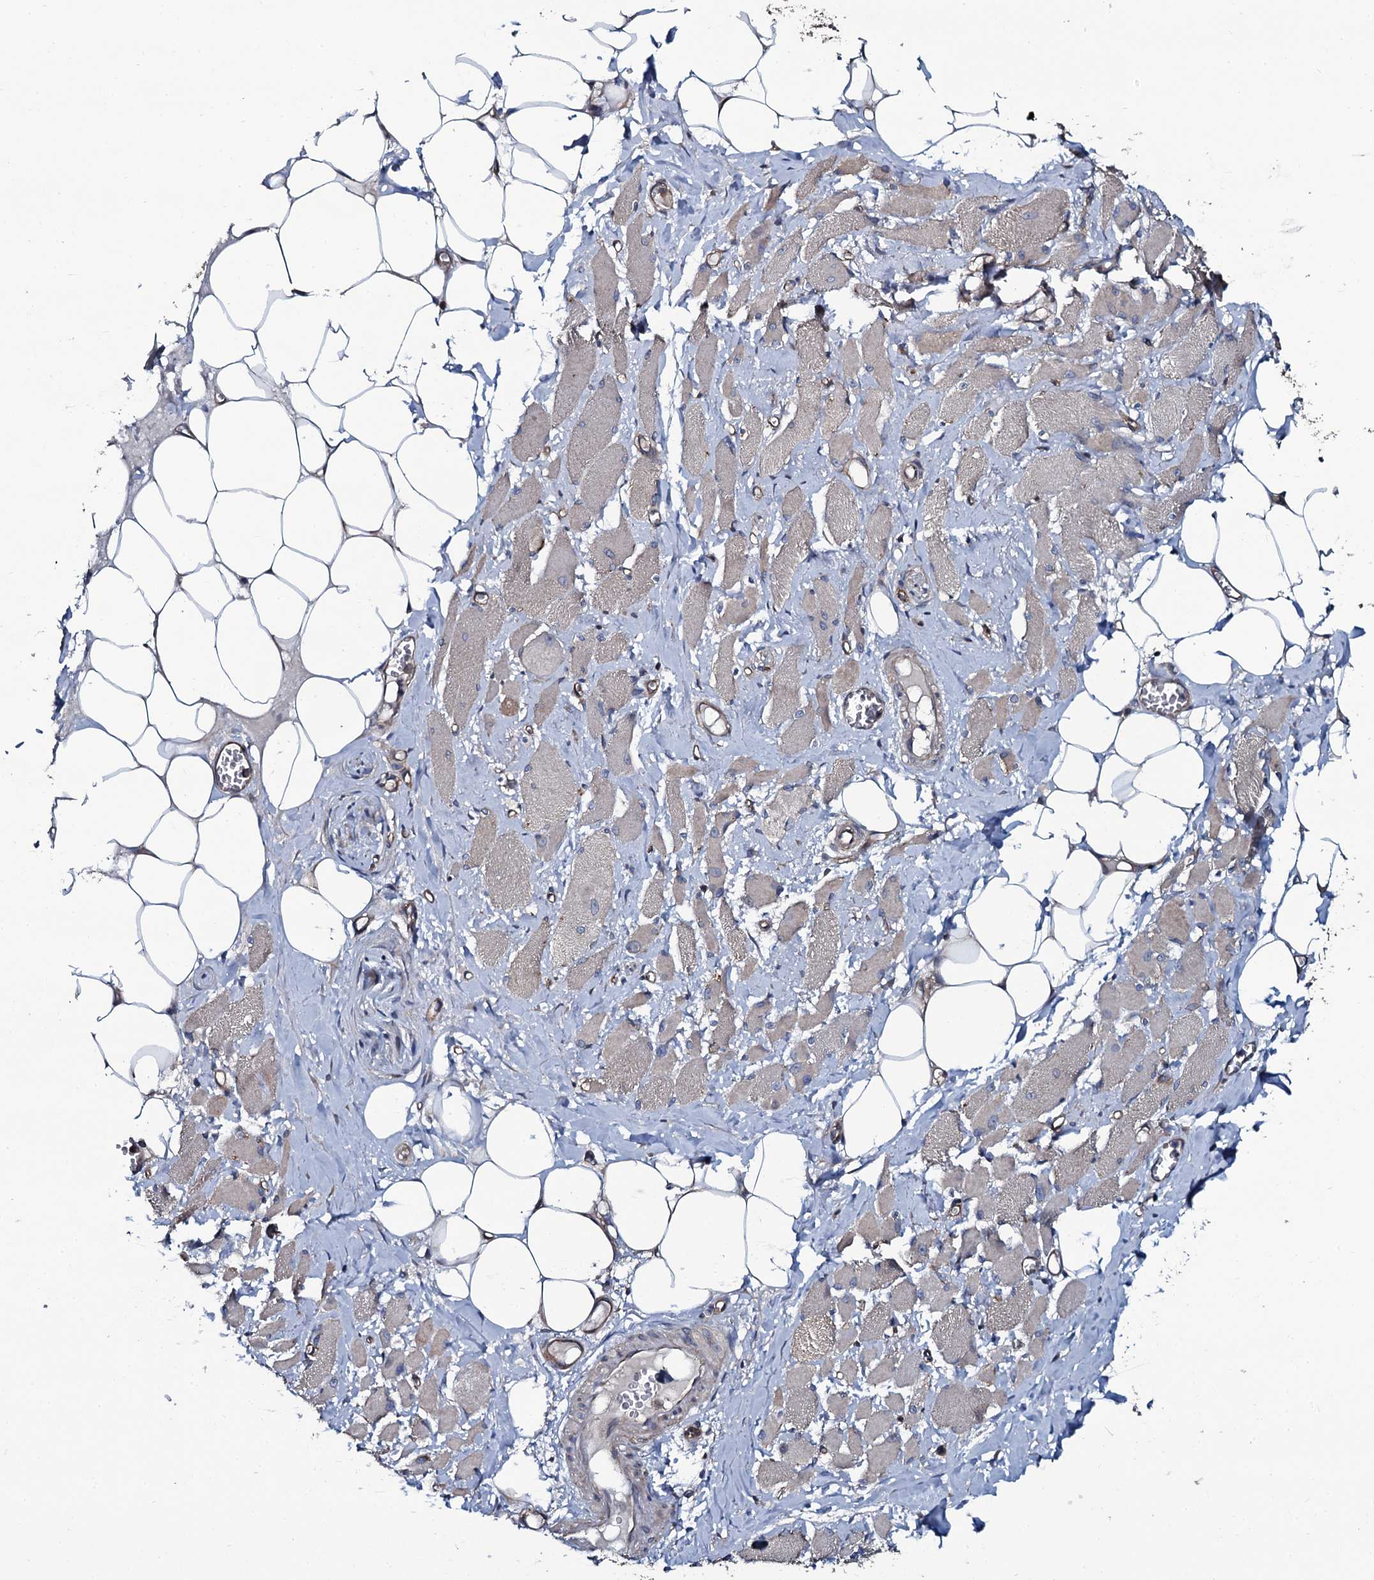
{"staining": {"intensity": "moderate", "quantity": "25%-75%", "location": "cytoplasmic/membranous"}, "tissue": "skeletal muscle", "cell_type": "Myocytes", "image_type": "normal", "snomed": [{"axis": "morphology", "description": "Normal tissue, NOS"}, {"axis": "morphology", "description": "Basal cell carcinoma"}, {"axis": "topography", "description": "Skeletal muscle"}], "caption": "Immunohistochemical staining of unremarkable human skeletal muscle demonstrates 25%-75% levels of moderate cytoplasmic/membranous protein staining in approximately 25%-75% of myocytes. The protein is stained brown, and the nuclei are stained in blue (DAB (3,3'-diaminobenzidine) IHC with brightfield microscopy, high magnification).", "gene": "USPL1", "patient": {"sex": "female", "age": 64}}